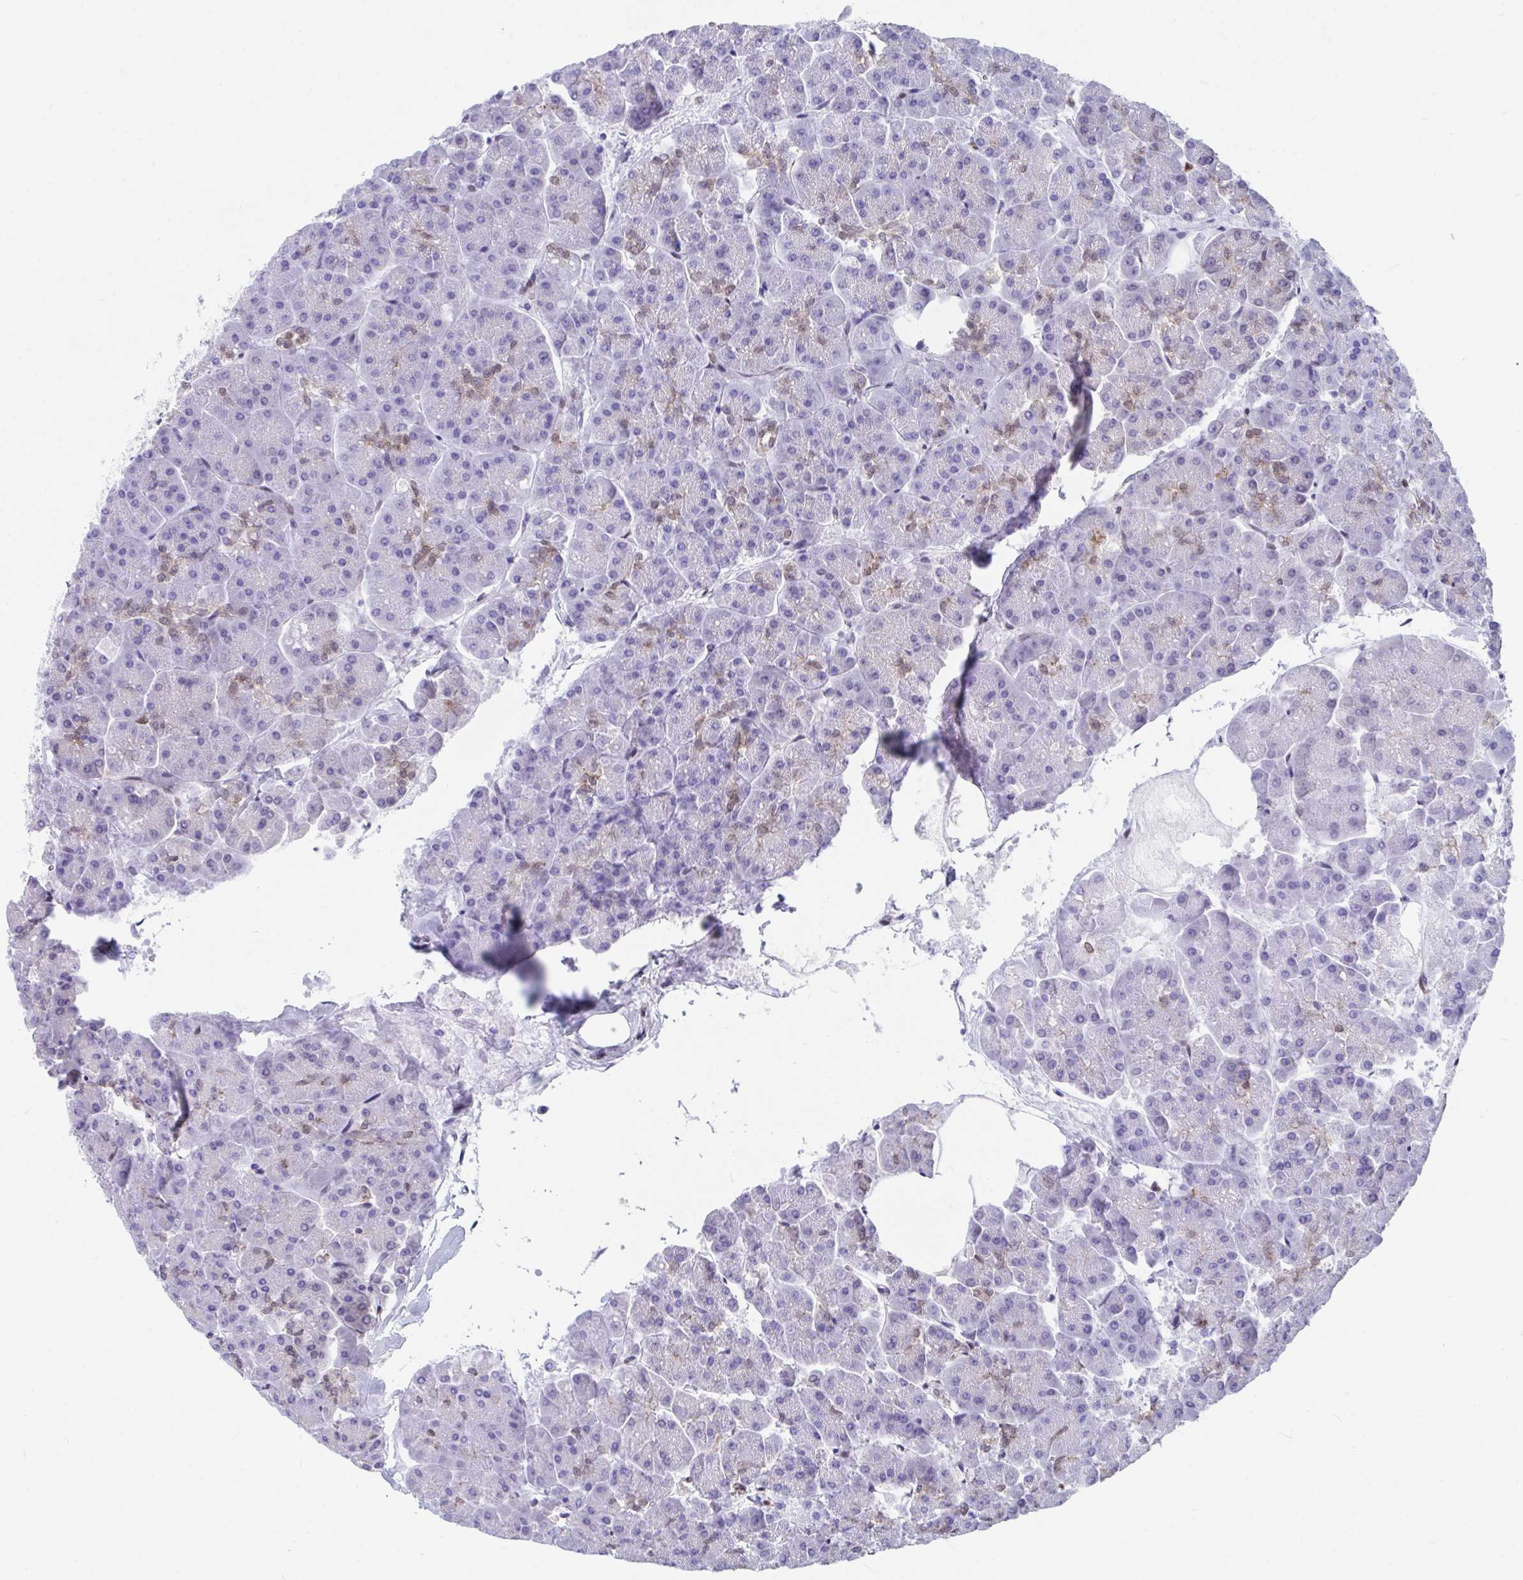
{"staining": {"intensity": "weak", "quantity": "<25%", "location": "cytoplasmic/membranous,nuclear"}, "tissue": "pancreas", "cell_type": "Exocrine glandular cells", "image_type": "normal", "snomed": [{"axis": "morphology", "description": "Normal tissue, NOS"}, {"axis": "topography", "description": "Pancreas"}, {"axis": "topography", "description": "Peripheral nerve tissue"}], "caption": "Exocrine glandular cells show no significant protein expression in unremarkable pancreas. (DAB (3,3'-diaminobenzidine) IHC, high magnification).", "gene": "RBPMS", "patient": {"sex": "male", "age": 54}}